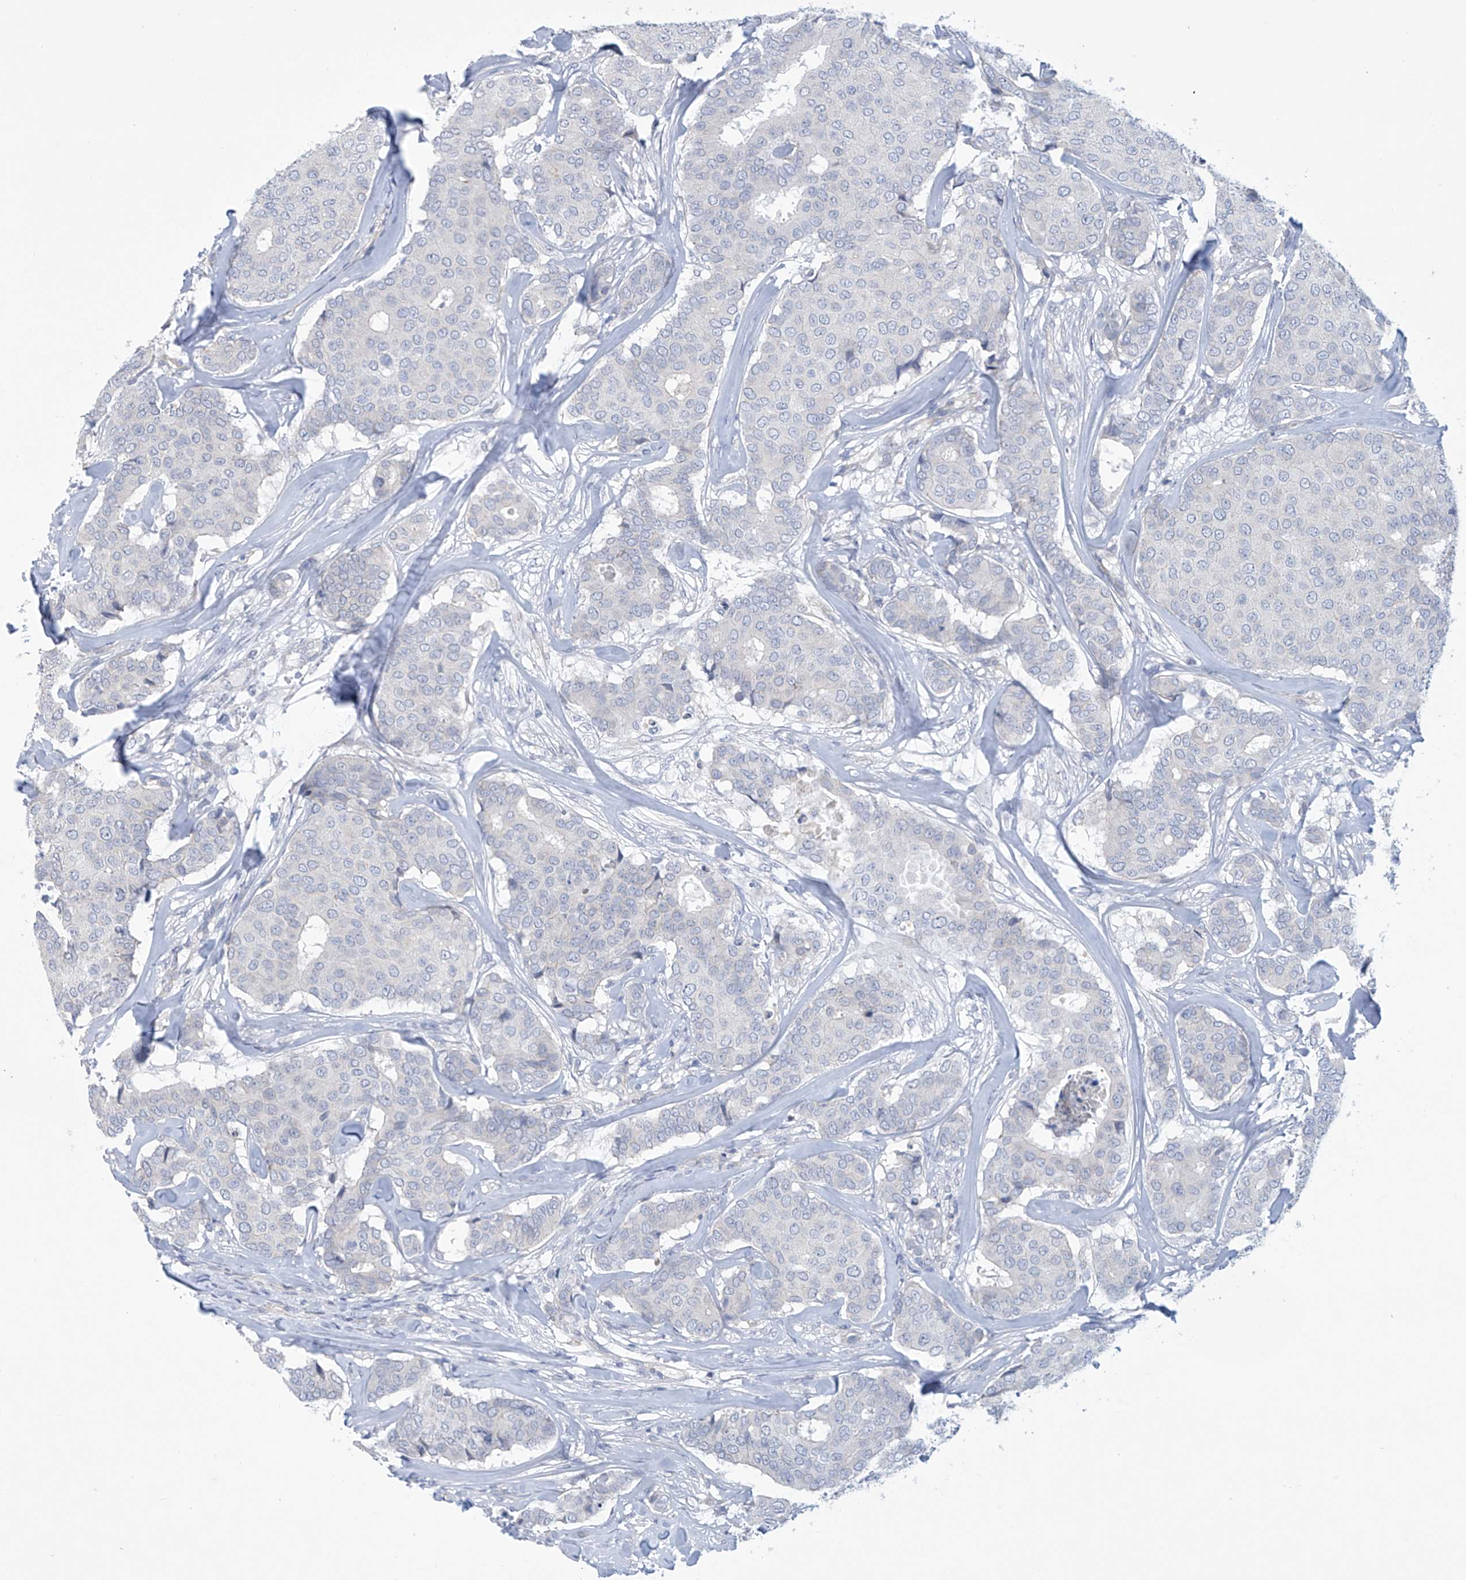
{"staining": {"intensity": "negative", "quantity": "none", "location": "none"}, "tissue": "breast cancer", "cell_type": "Tumor cells", "image_type": "cancer", "snomed": [{"axis": "morphology", "description": "Duct carcinoma"}, {"axis": "topography", "description": "Breast"}], "caption": "Breast invasive ductal carcinoma was stained to show a protein in brown. There is no significant expression in tumor cells.", "gene": "ABHD13", "patient": {"sex": "female", "age": 75}}